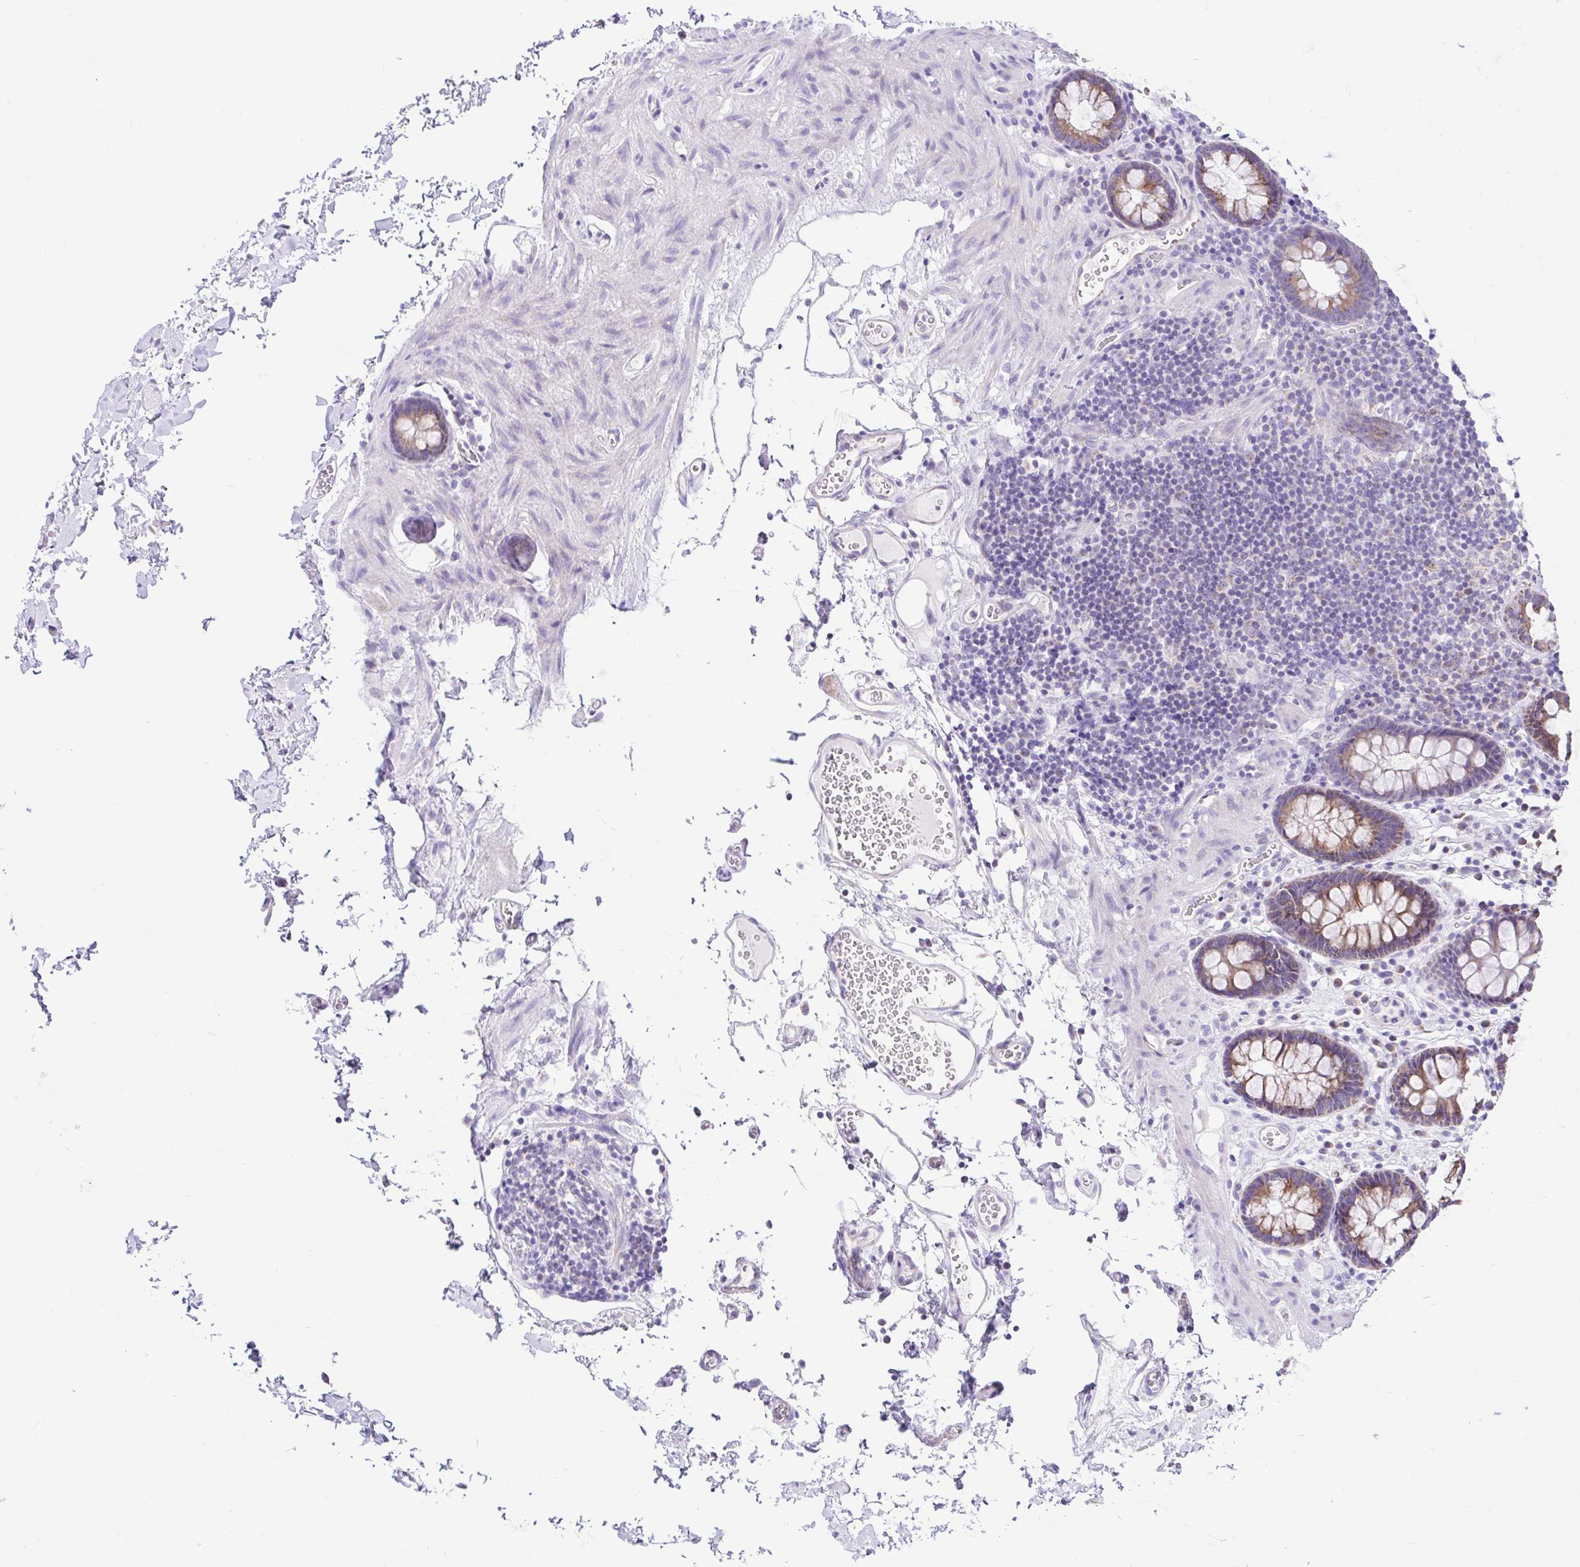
{"staining": {"intensity": "negative", "quantity": "none", "location": "none"}, "tissue": "colon", "cell_type": "Endothelial cells", "image_type": "normal", "snomed": [{"axis": "morphology", "description": "Normal tissue, NOS"}, {"axis": "topography", "description": "Colon"}, {"axis": "topography", "description": "Peripheral nerve tissue"}], "caption": "Immunohistochemistry of unremarkable human colon displays no expression in endothelial cells.", "gene": "NDUFS2", "patient": {"sex": "male", "age": 84}}